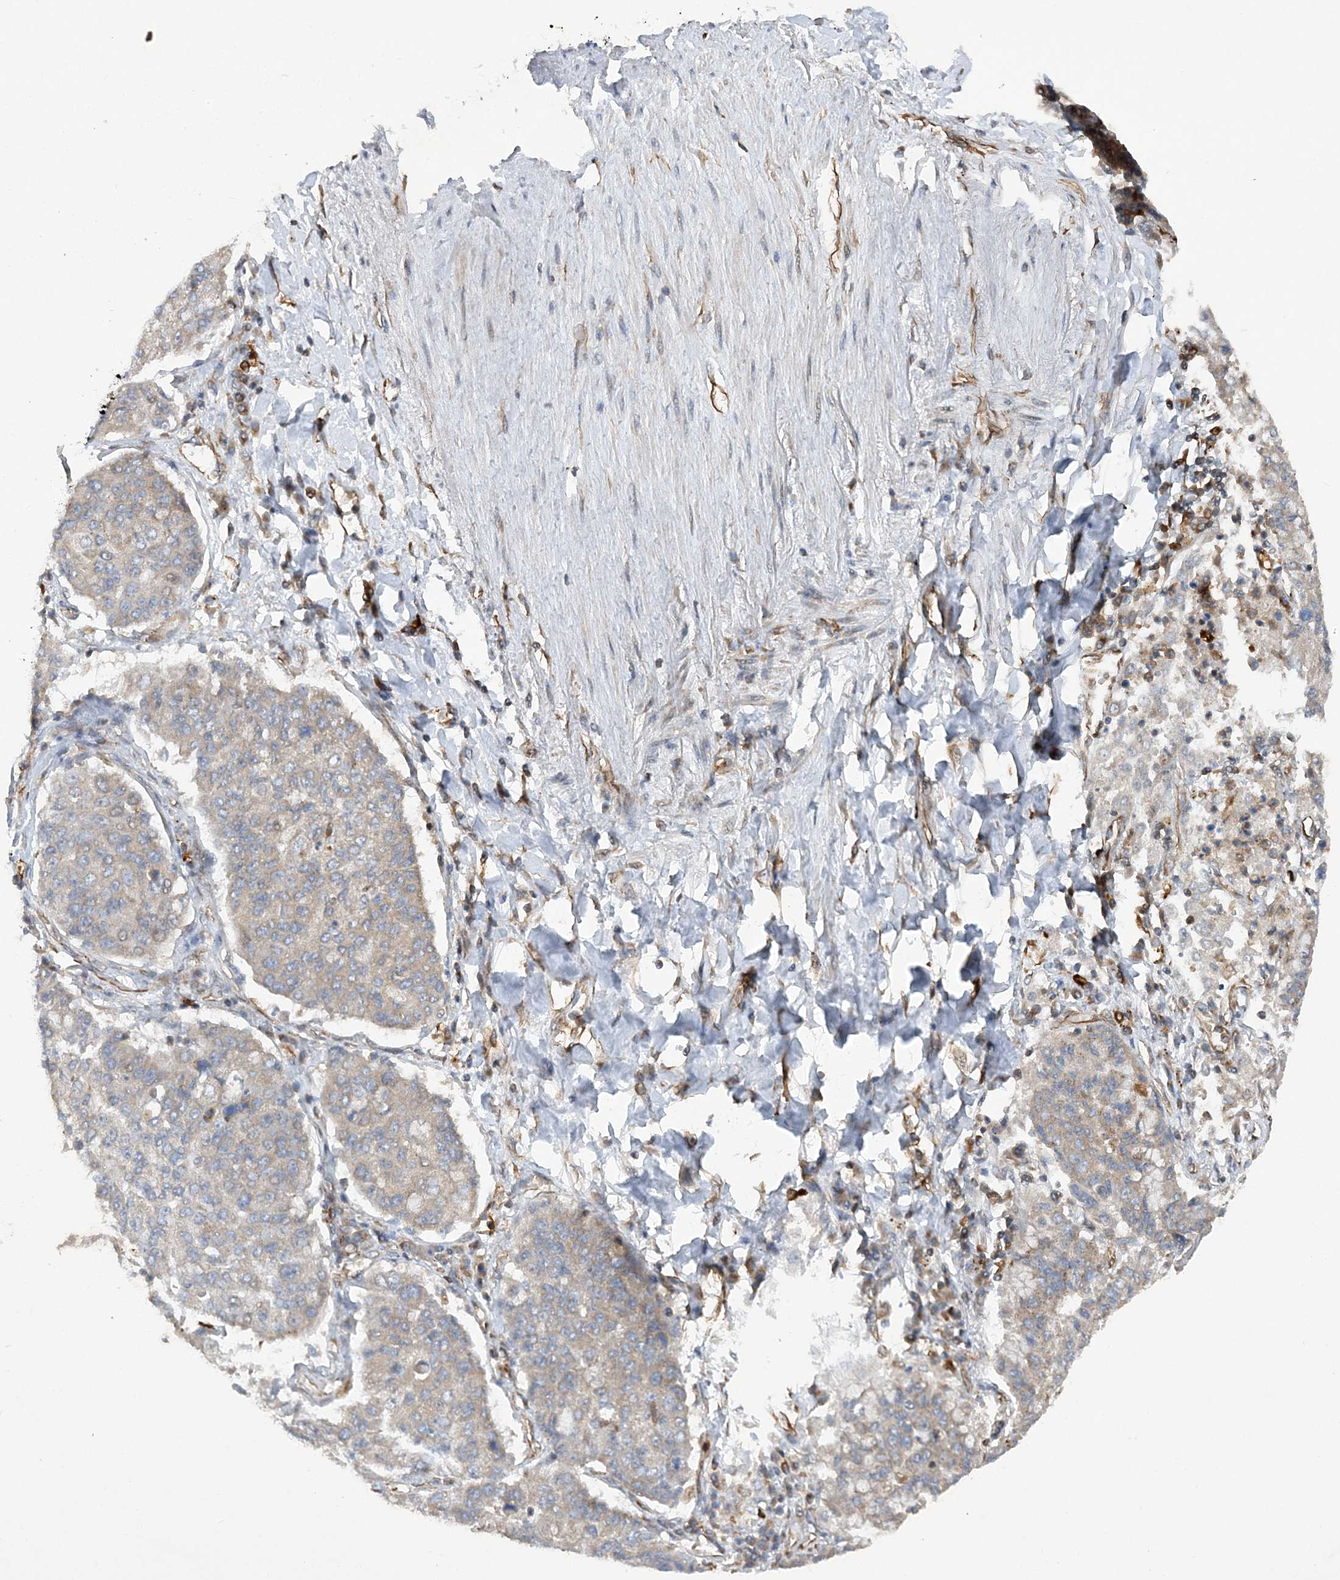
{"staining": {"intensity": "weak", "quantity": "<25%", "location": "cytoplasmic/membranous"}, "tissue": "lung cancer", "cell_type": "Tumor cells", "image_type": "cancer", "snomed": [{"axis": "morphology", "description": "Squamous cell carcinoma, NOS"}, {"axis": "topography", "description": "Lung"}], "caption": "DAB immunohistochemical staining of human lung cancer (squamous cell carcinoma) exhibits no significant positivity in tumor cells.", "gene": "FAM114A2", "patient": {"sex": "male", "age": 74}}